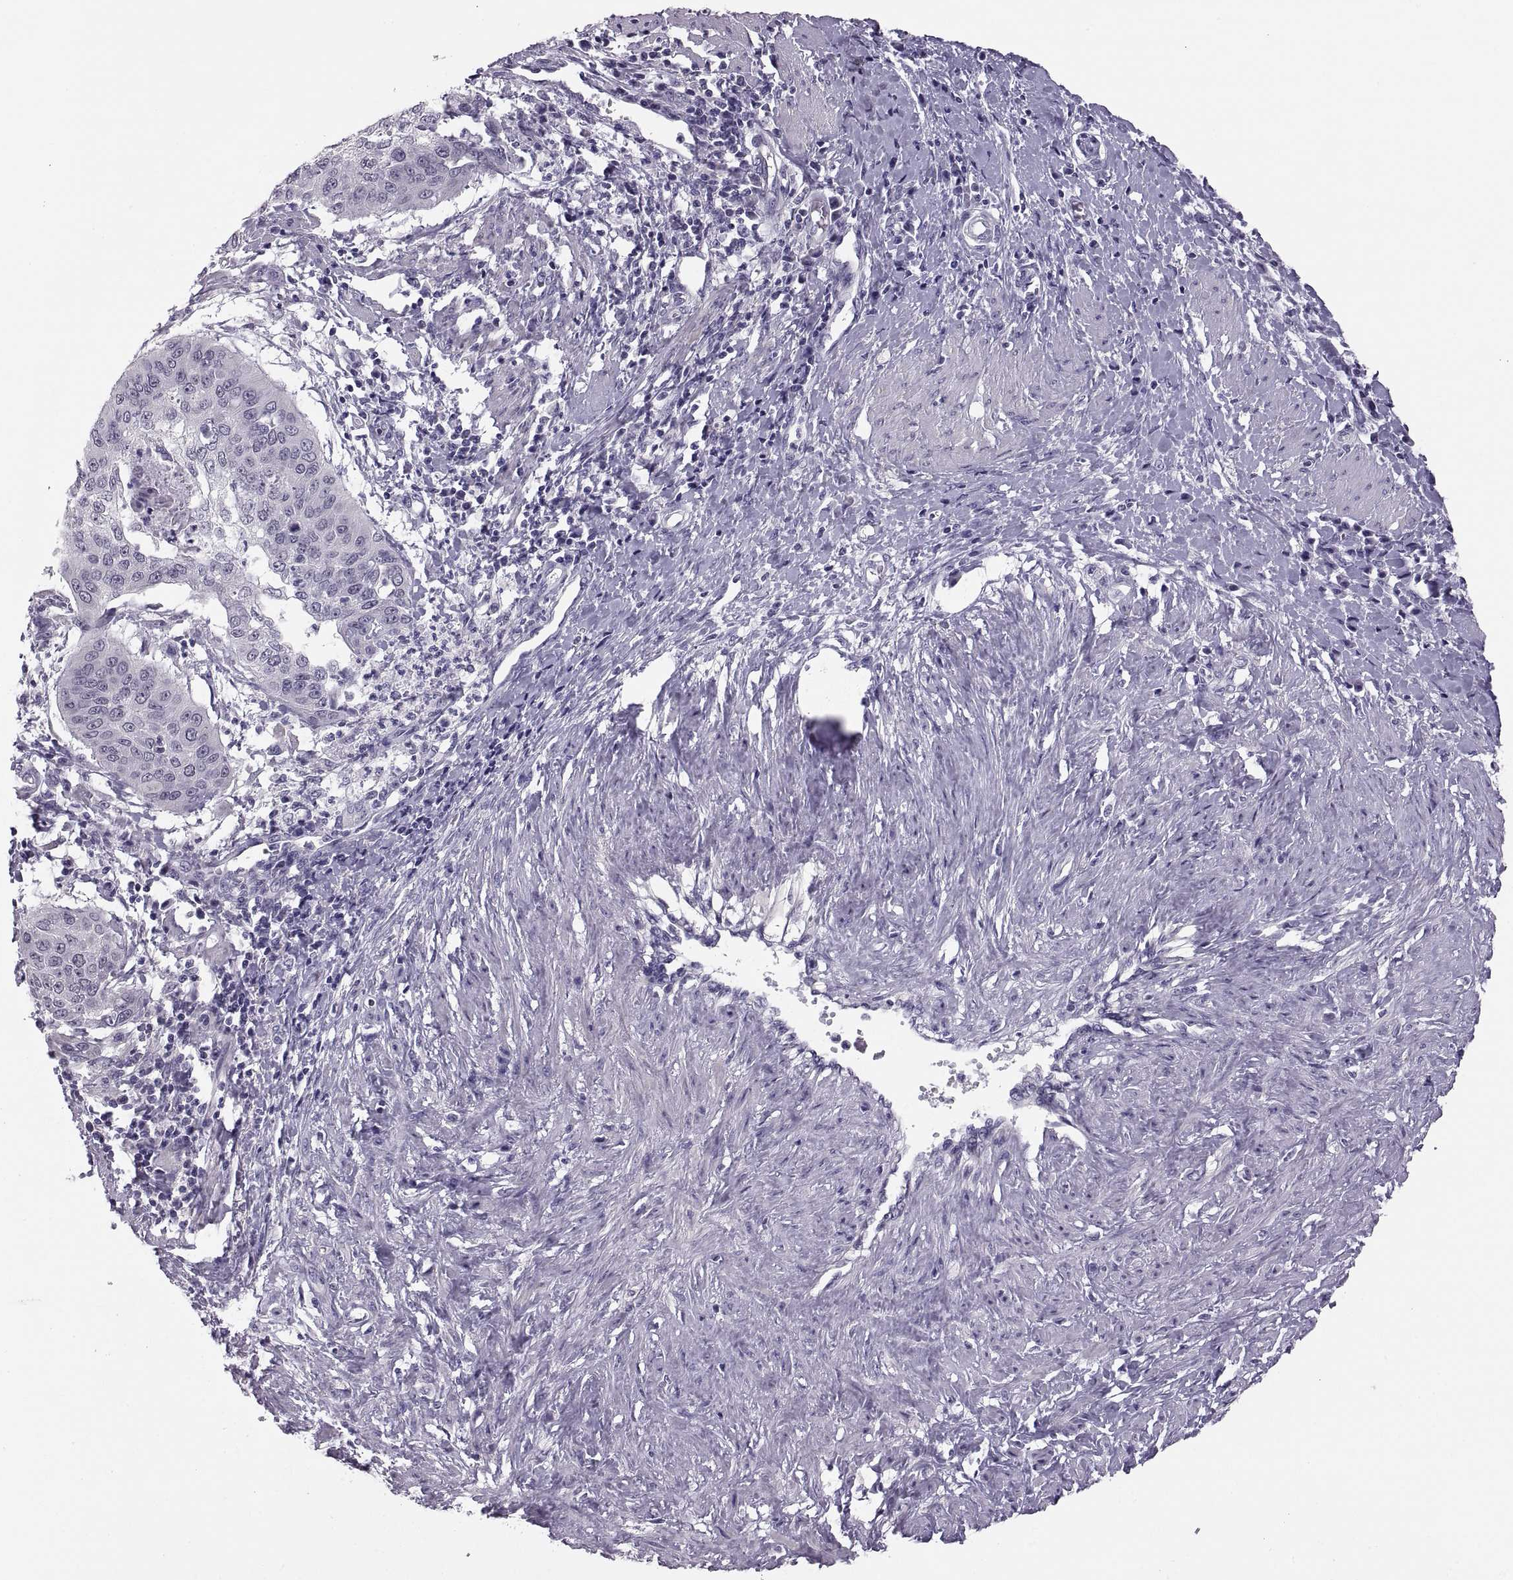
{"staining": {"intensity": "negative", "quantity": "none", "location": "none"}, "tissue": "cervical cancer", "cell_type": "Tumor cells", "image_type": "cancer", "snomed": [{"axis": "morphology", "description": "Squamous cell carcinoma, NOS"}, {"axis": "topography", "description": "Cervix"}], "caption": "The immunohistochemistry (IHC) image has no significant positivity in tumor cells of squamous cell carcinoma (cervical) tissue. Brightfield microscopy of immunohistochemistry (IHC) stained with DAB (brown) and hematoxylin (blue), captured at high magnification.", "gene": "ADH6", "patient": {"sex": "female", "age": 39}}